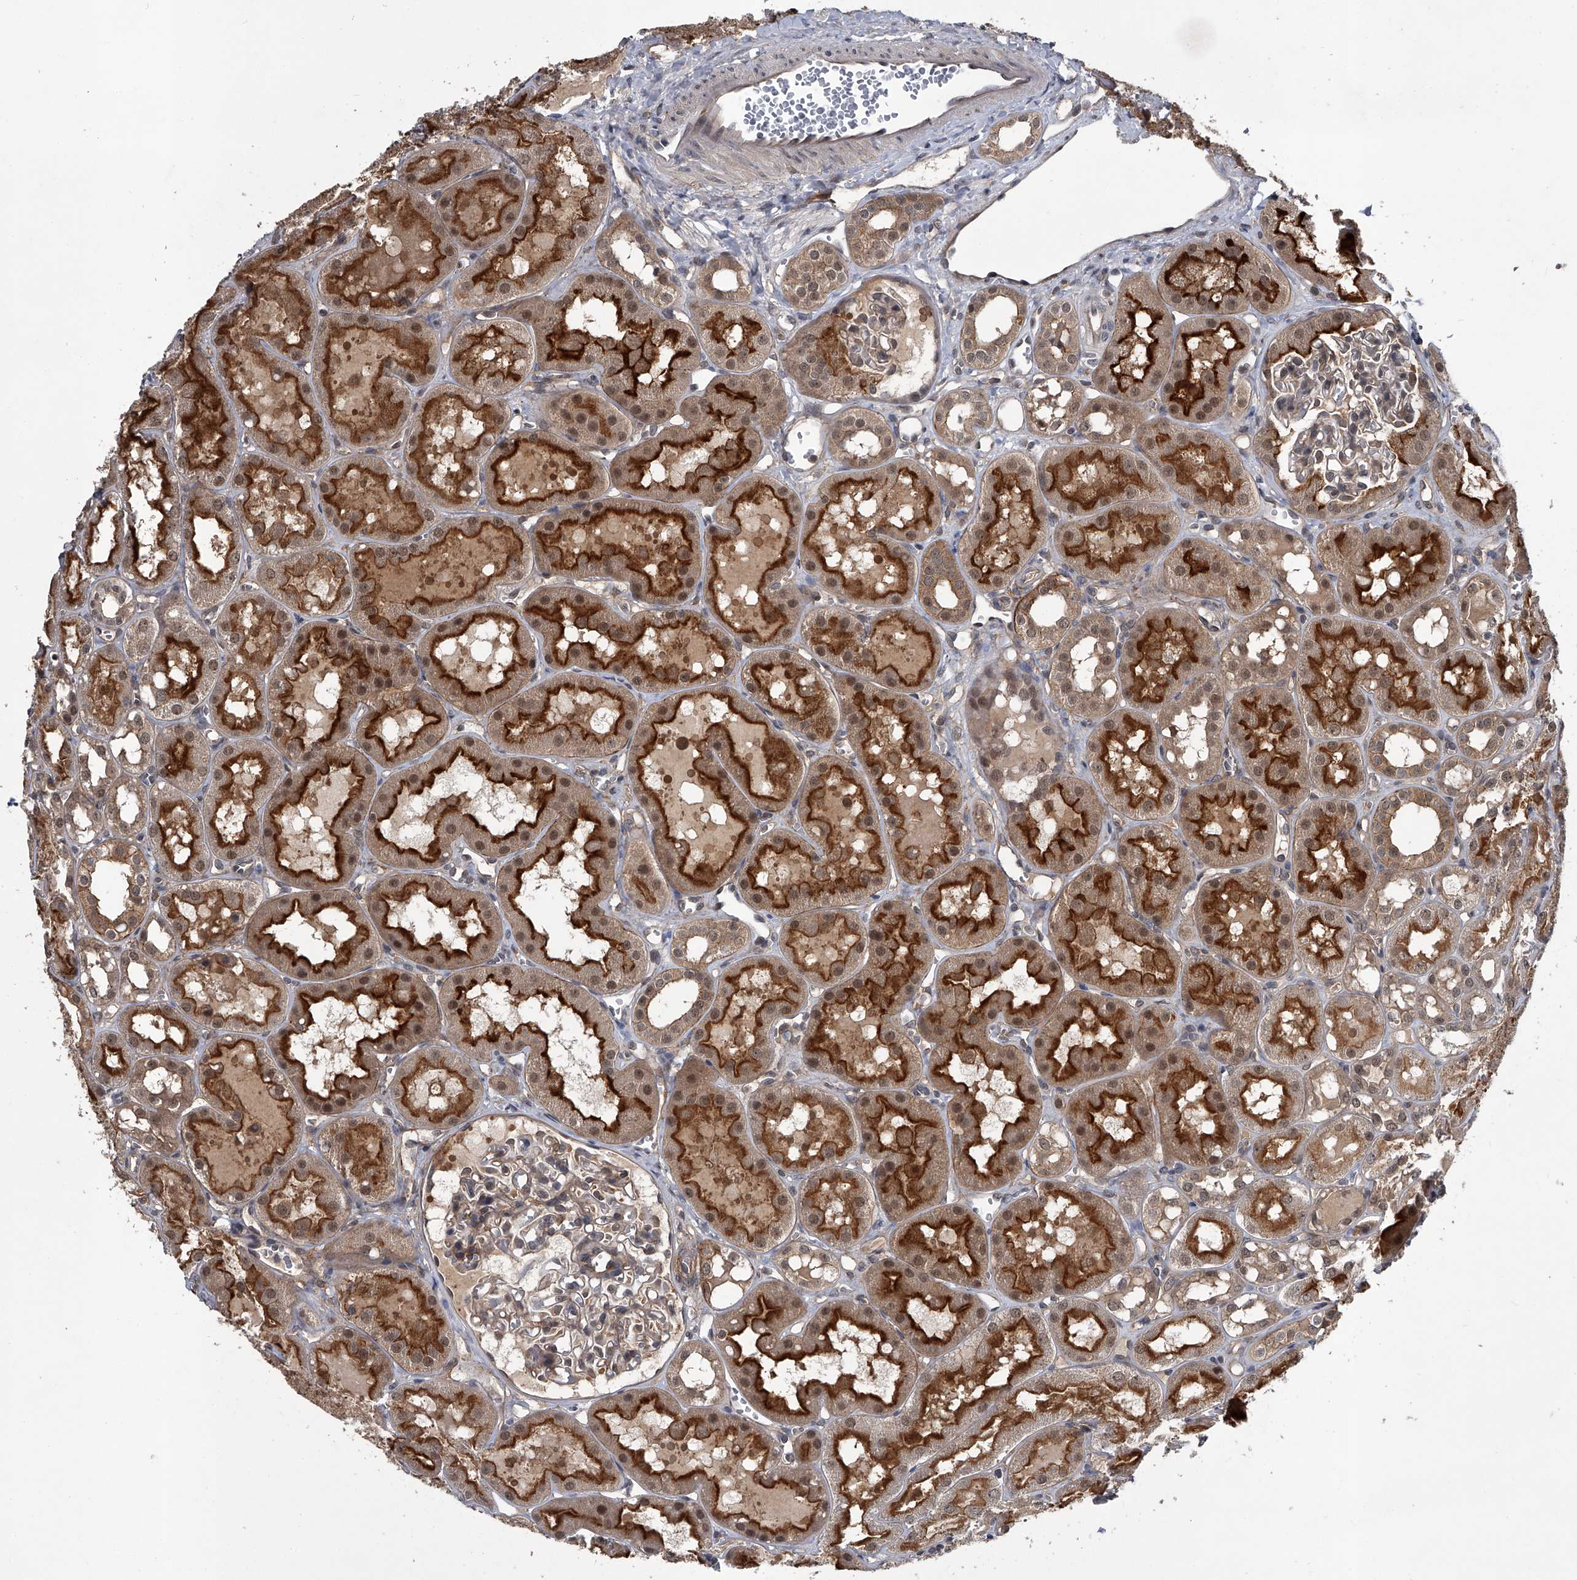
{"staining": {"intensity": "weak", "quantity": "25%-75%", "location": "cytoplasmic/membranous"}, "tissue": "kidney", "cell_type": "Cells in glomeruli", "image_type": "normal", "snomed": [{"axis": "morphology", "description": "Normal tissue, NOS"}, {"axis": "topography", "description": "Kidney"}], "caption": "Weak cytoplasmic/membranous protein staining is appreciated in about 25%-75% of cells in glomeruli in kidney. The staining was performed using DAB (3,3'-diaminobenzidine), with brown indicating positive protein expression. Nuclei are stained blue with hematoxylin.", "gene": "SLC12A8", "patient": {"sex": "male", "age": 16}}